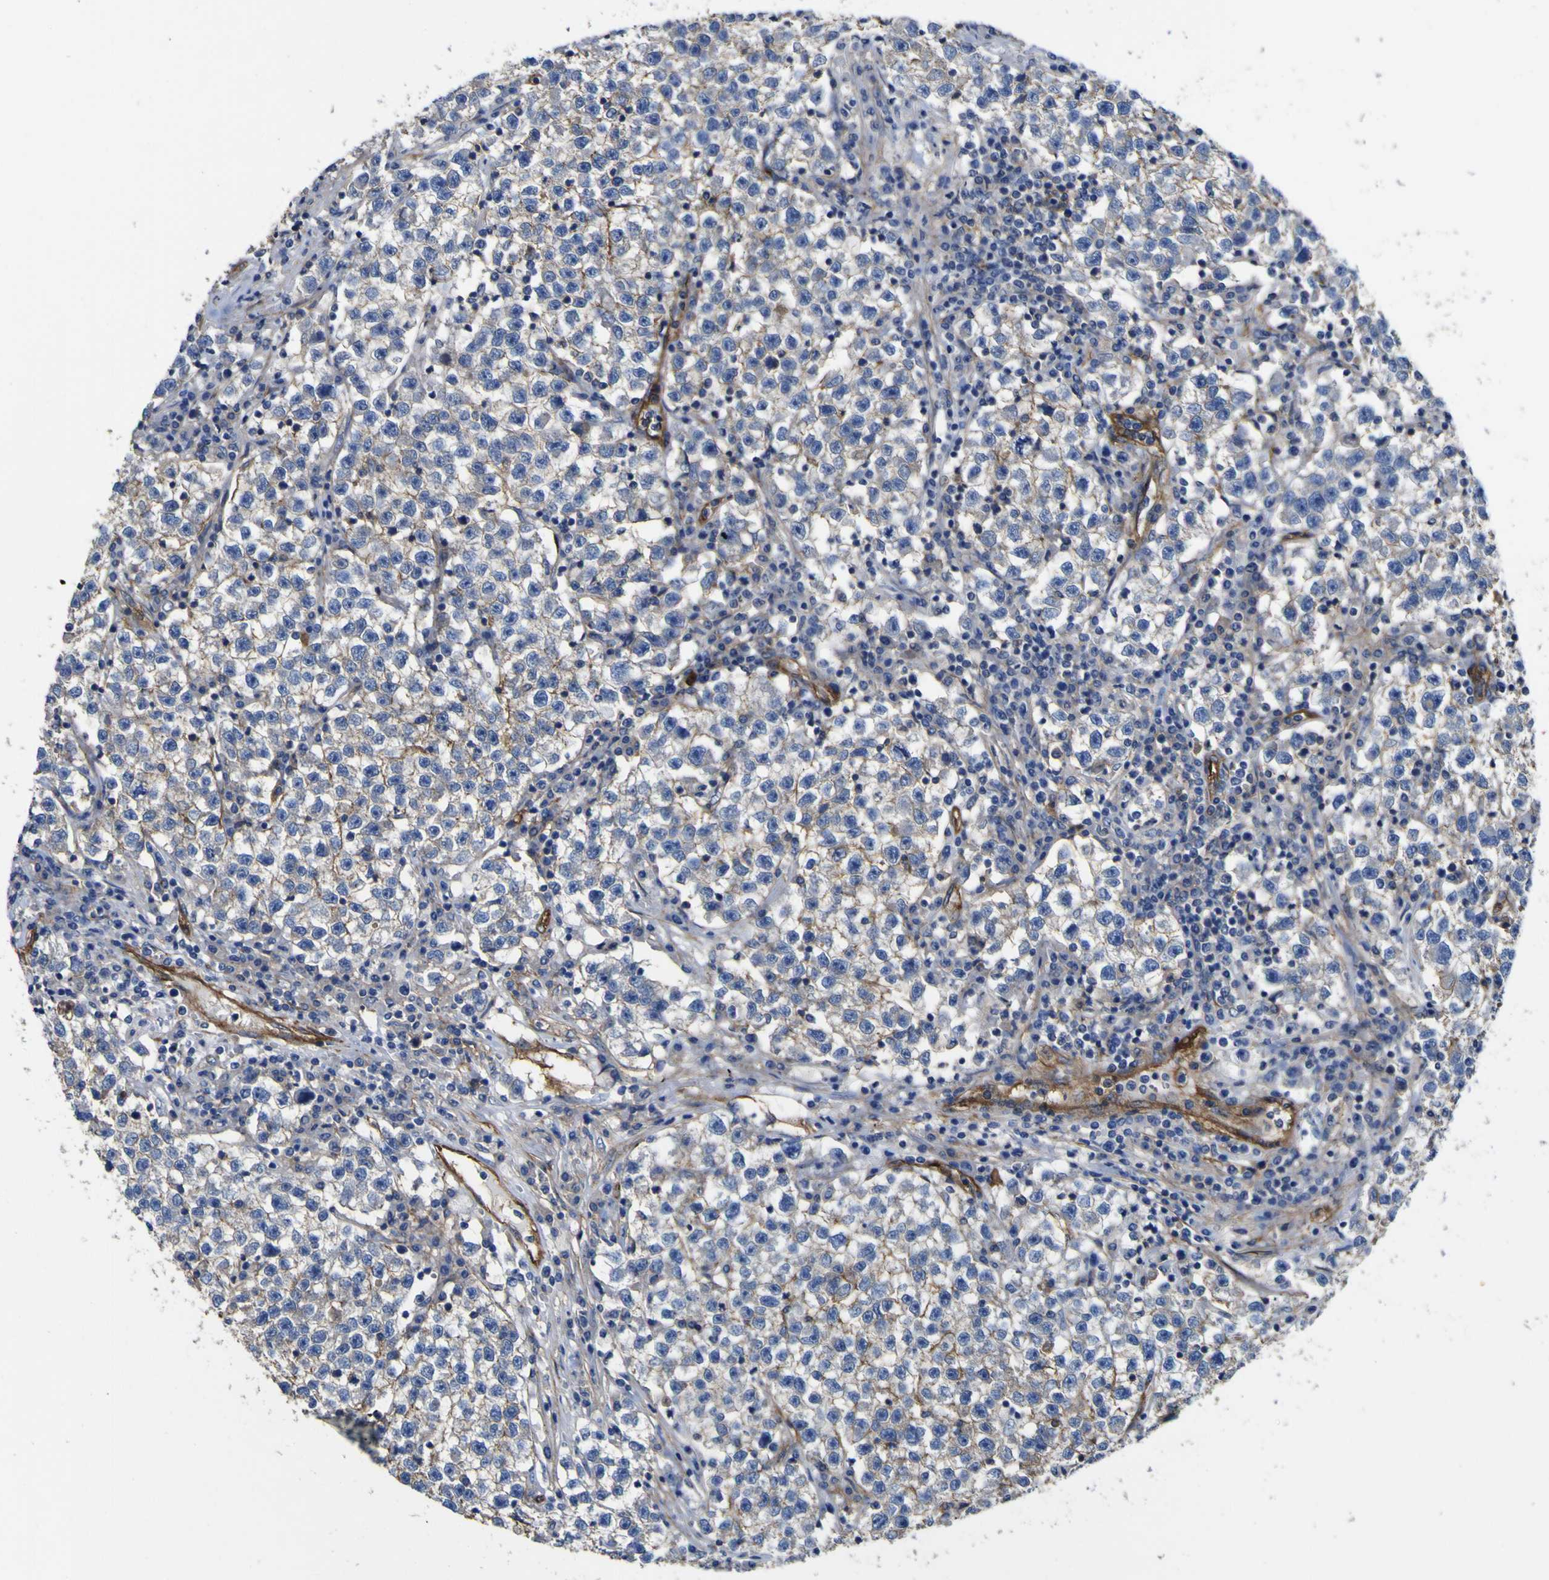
{"staining": {"intensity": "weak", "quantity": "25%-75%", "location": "cytoplasmic/membranous"}, "tissue": "testis cancer", "cell_type": "Tumor cells", "image_type": "cancer", "snomed": [{"axis": "morphology", "description": "Seminoma, NOS"}, {"axis": "topography", "description": "Testis"}], "caption": "Approximately 25%-75% of tumor cells in seminoma (testis) demonstrate weak cytoplasmic/membranous protein positivity as visualized by brown immunohistochemical staining.", "gene": "CD151", "patient": {"sex": "male", "age": 22}}